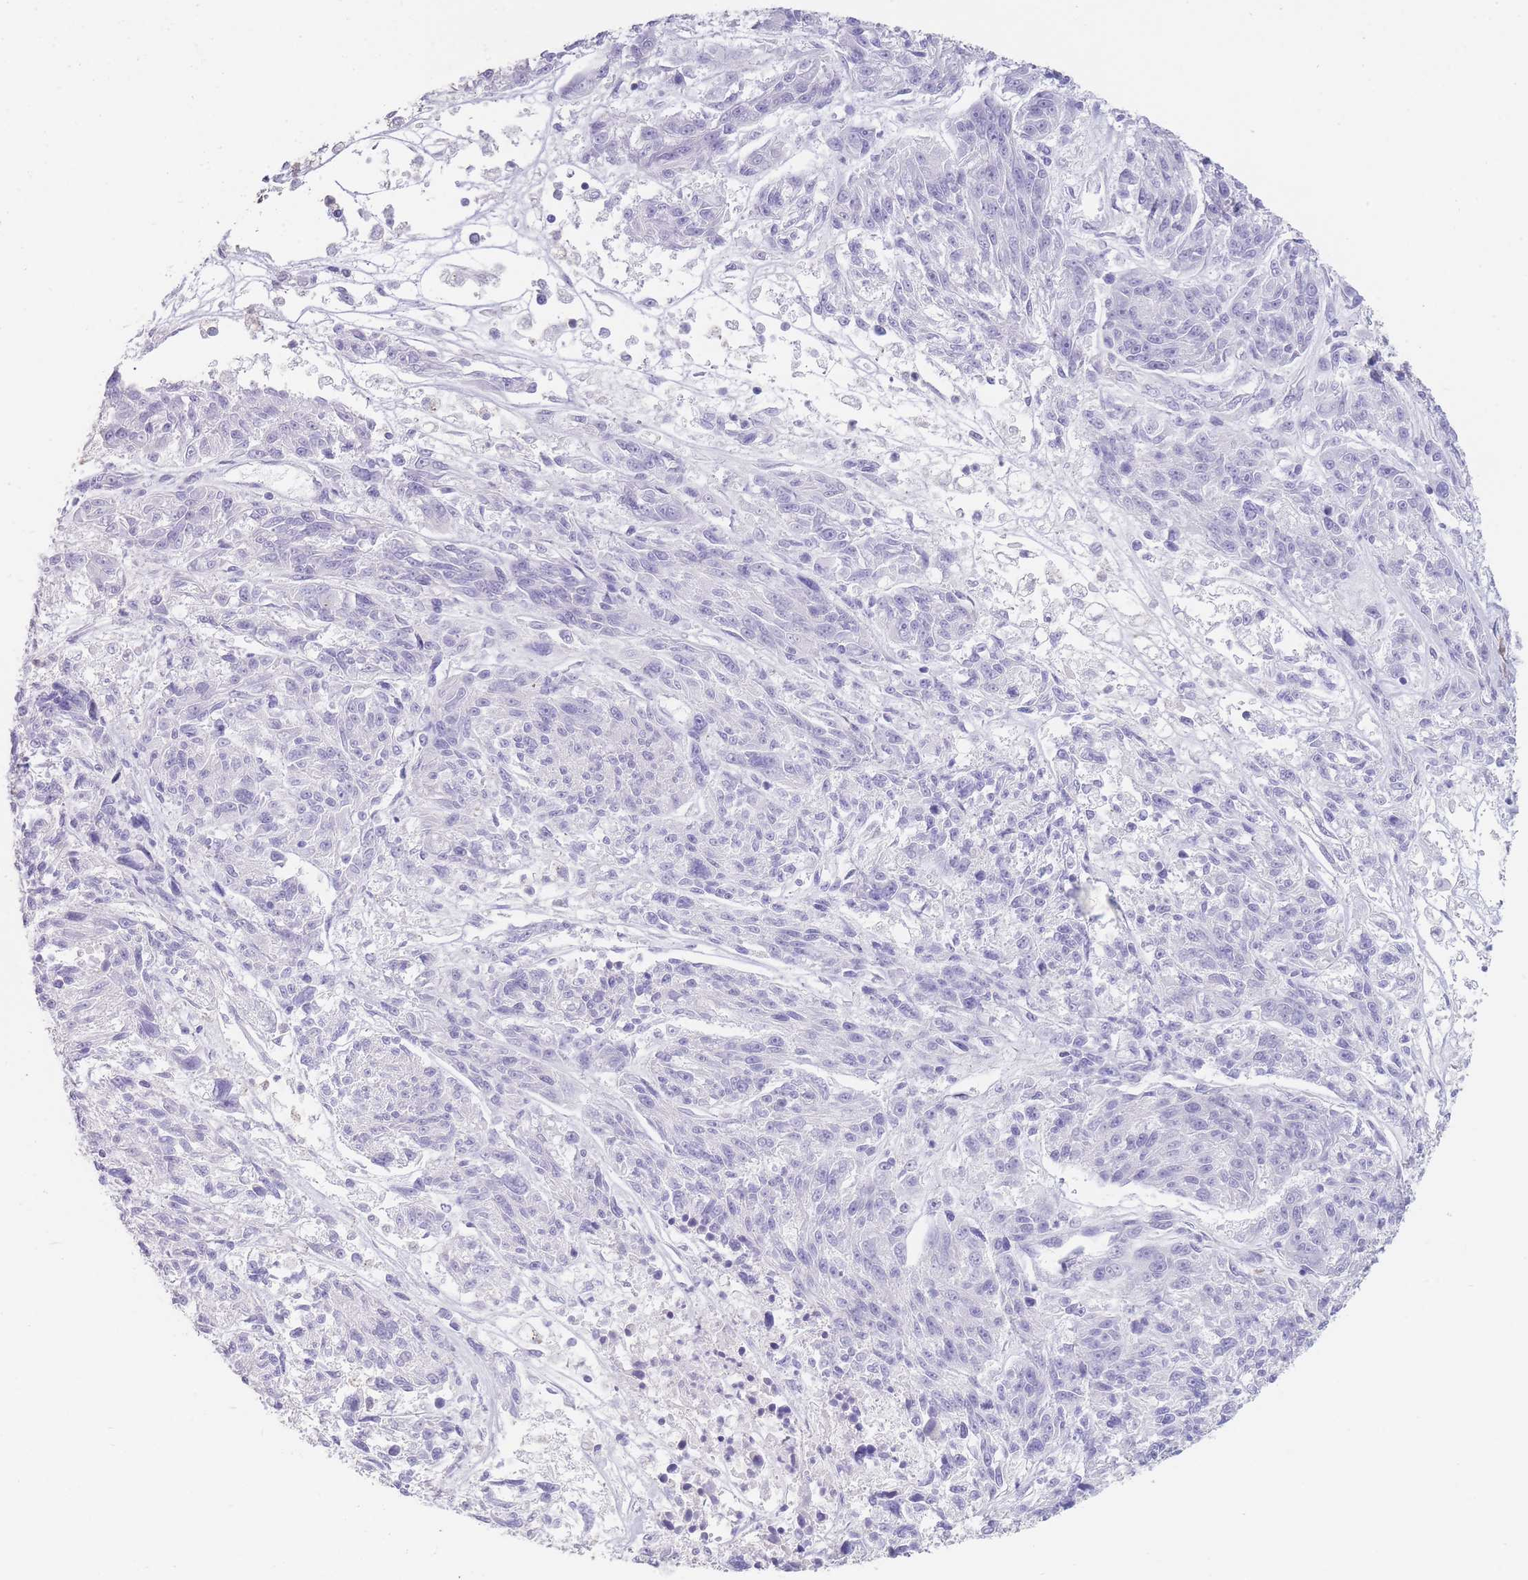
{"staining": {"intensity": "negative", "quantity": "none", "location": "none"}, "tissue": "melanoma", "cell_type": "Tumor cells", "image_type": "cancer", "snomed": [{"axis": "morphology", "description": "Malignant melanoma, NOS"}, {"axis": "topography", "description": "Skin"}], "caption": "High magnification brightfield microscopy of melanoma stained with DAB (brown) and counterstained with hematoxylin (blue): tumor cells show no significant expression.", "gene": "DCANP1", "patient": {"sex": "male", "age": 53}}